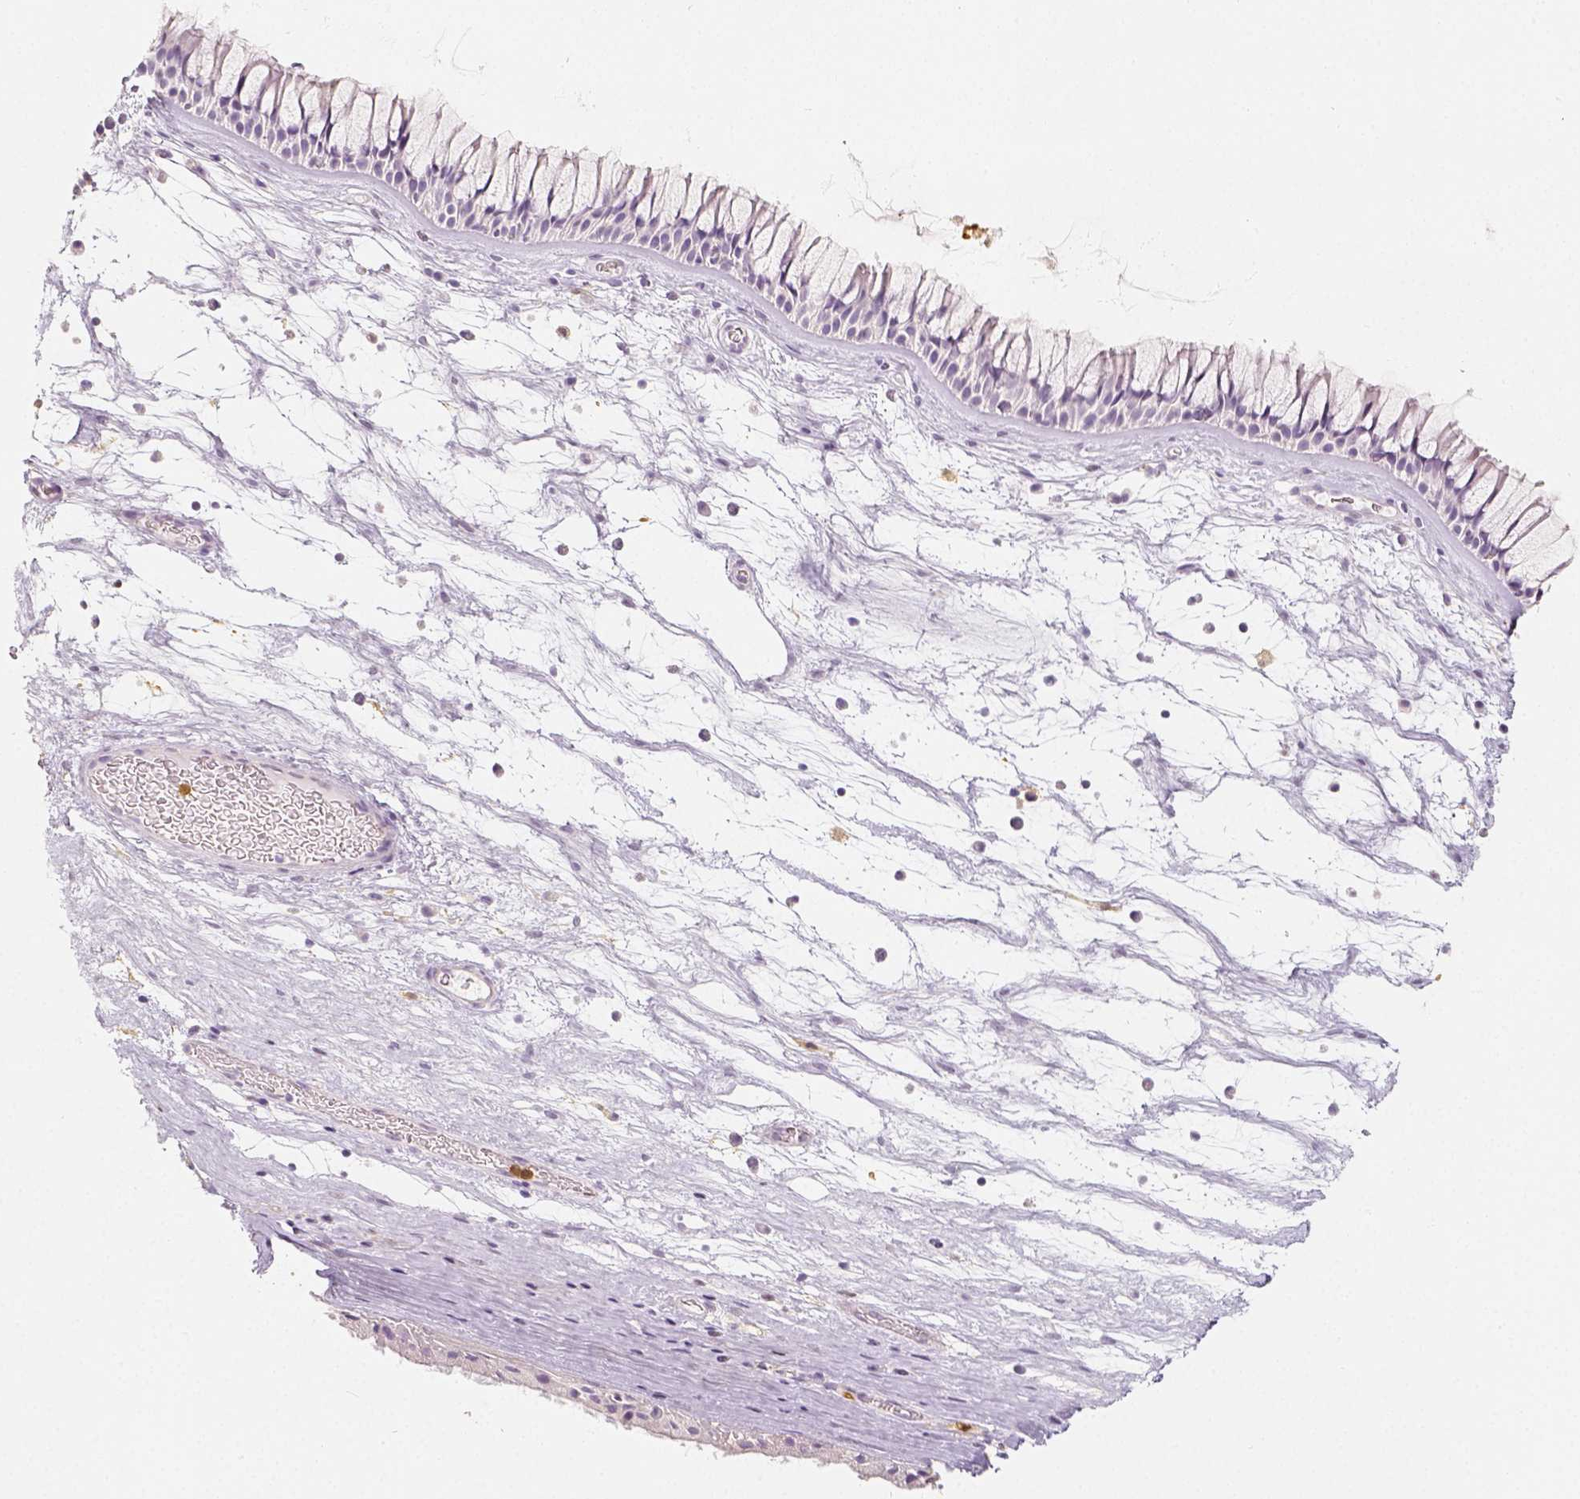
{"staining": {"intensity": "negative", "quantity": "none", "location": "none"}, "tissue": "nasopharynx", "cell_type": "Respiratory epithelial cells", "image_type": "normal", "snomed": [{"axis": "morphology", "description": "Normal tissue, NOS"}, {"axis": "topography", "description": "Nasopharynx"}], "caption": "Human nasopharynx stained for a protein using immunohistochemistry exhibits no positivity in respiratory epithelial cells.", "gene": "NECAB2", "patient": {"sex": "male", "age": 74}}